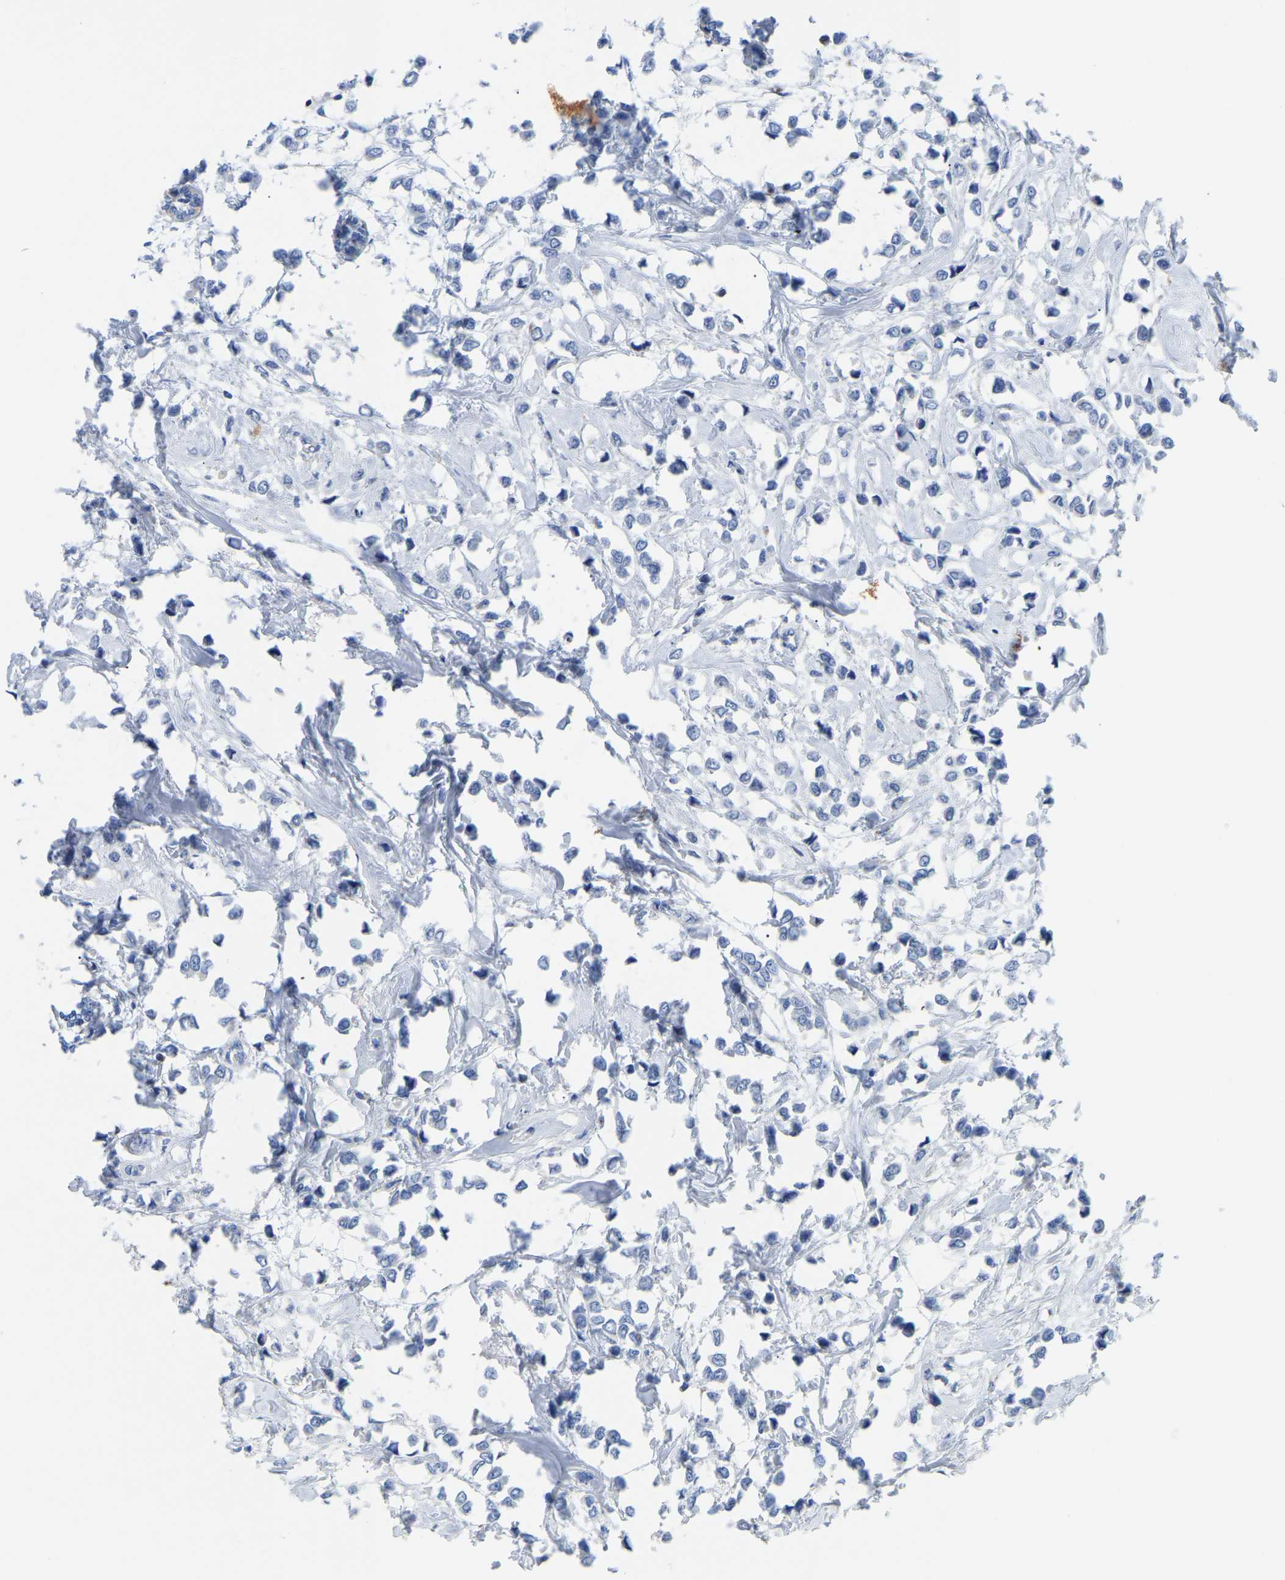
{"staining": {"intensity": "negative", "quantity": "none", "location": "none"}, "tissue": "breast cancer", "cell_type": "Tumor cells", "image_type": "cancer", "snomed": [{"axis": "morphology", "description": "Lobular carcinoma"}, {"axis": "topography", "description": "Breast"}], "caption": "Immunohistochemical staining of human breast cancer (lobular carcinoma) displays no significant expression in tumor cells. (Stains: DAB IHC with hematoxylin counter stain, Microscopy: brightfield microscopy at high magnification).", "gene": "ETFA", "patient": {"sex": "female", "age": 51}}